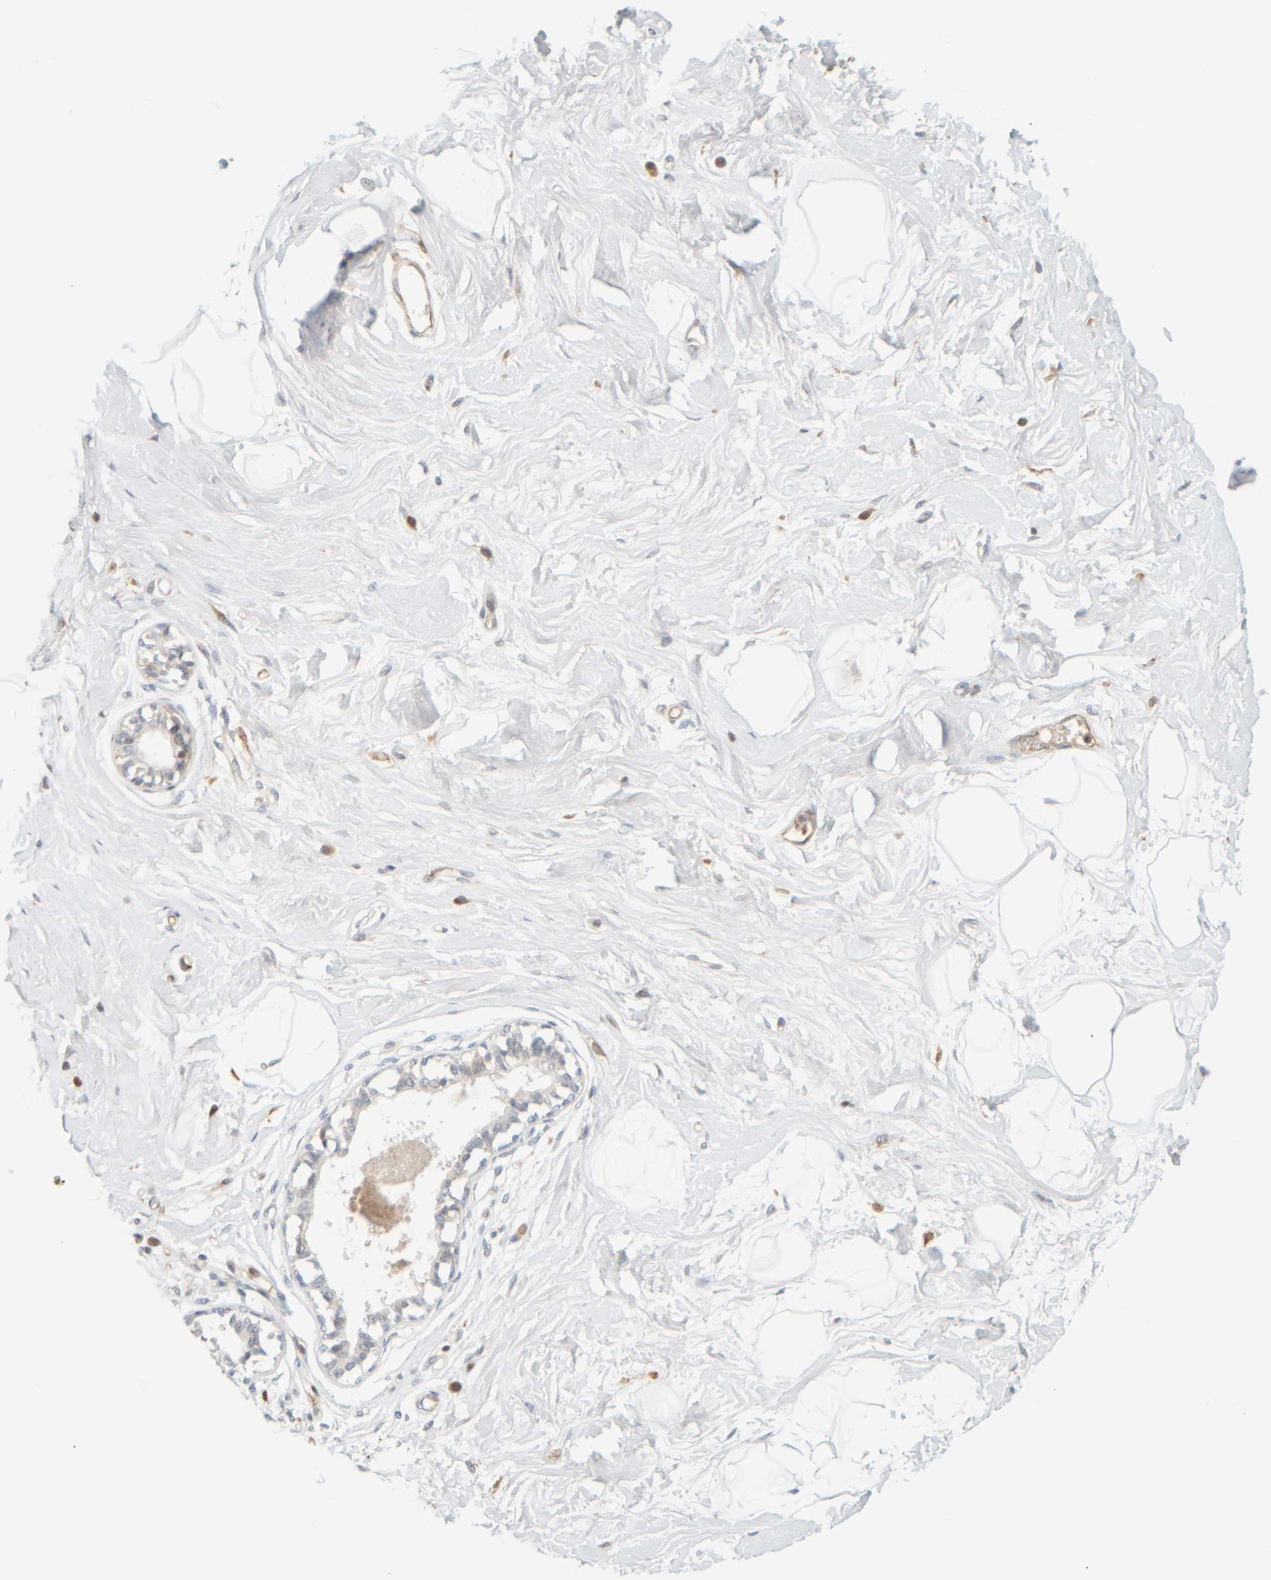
{"staining": {"intensity": "negative", "quantity": "none", "location": "none"}, "tissue": "breast", "cell_type": "Adipocytes", "image_type": "normal", "snomed": [{"axis": "morphology", "description": "Normal tissue, NOS"}, {"axis": "topography", "description": "Breast"}], "caption": "The immunohistochemistry (IHC) micrograph has no significant positivity in adipocytes of breast.", "gene": "AARSD1", "patient": {"sex": "female", "age": 45}}